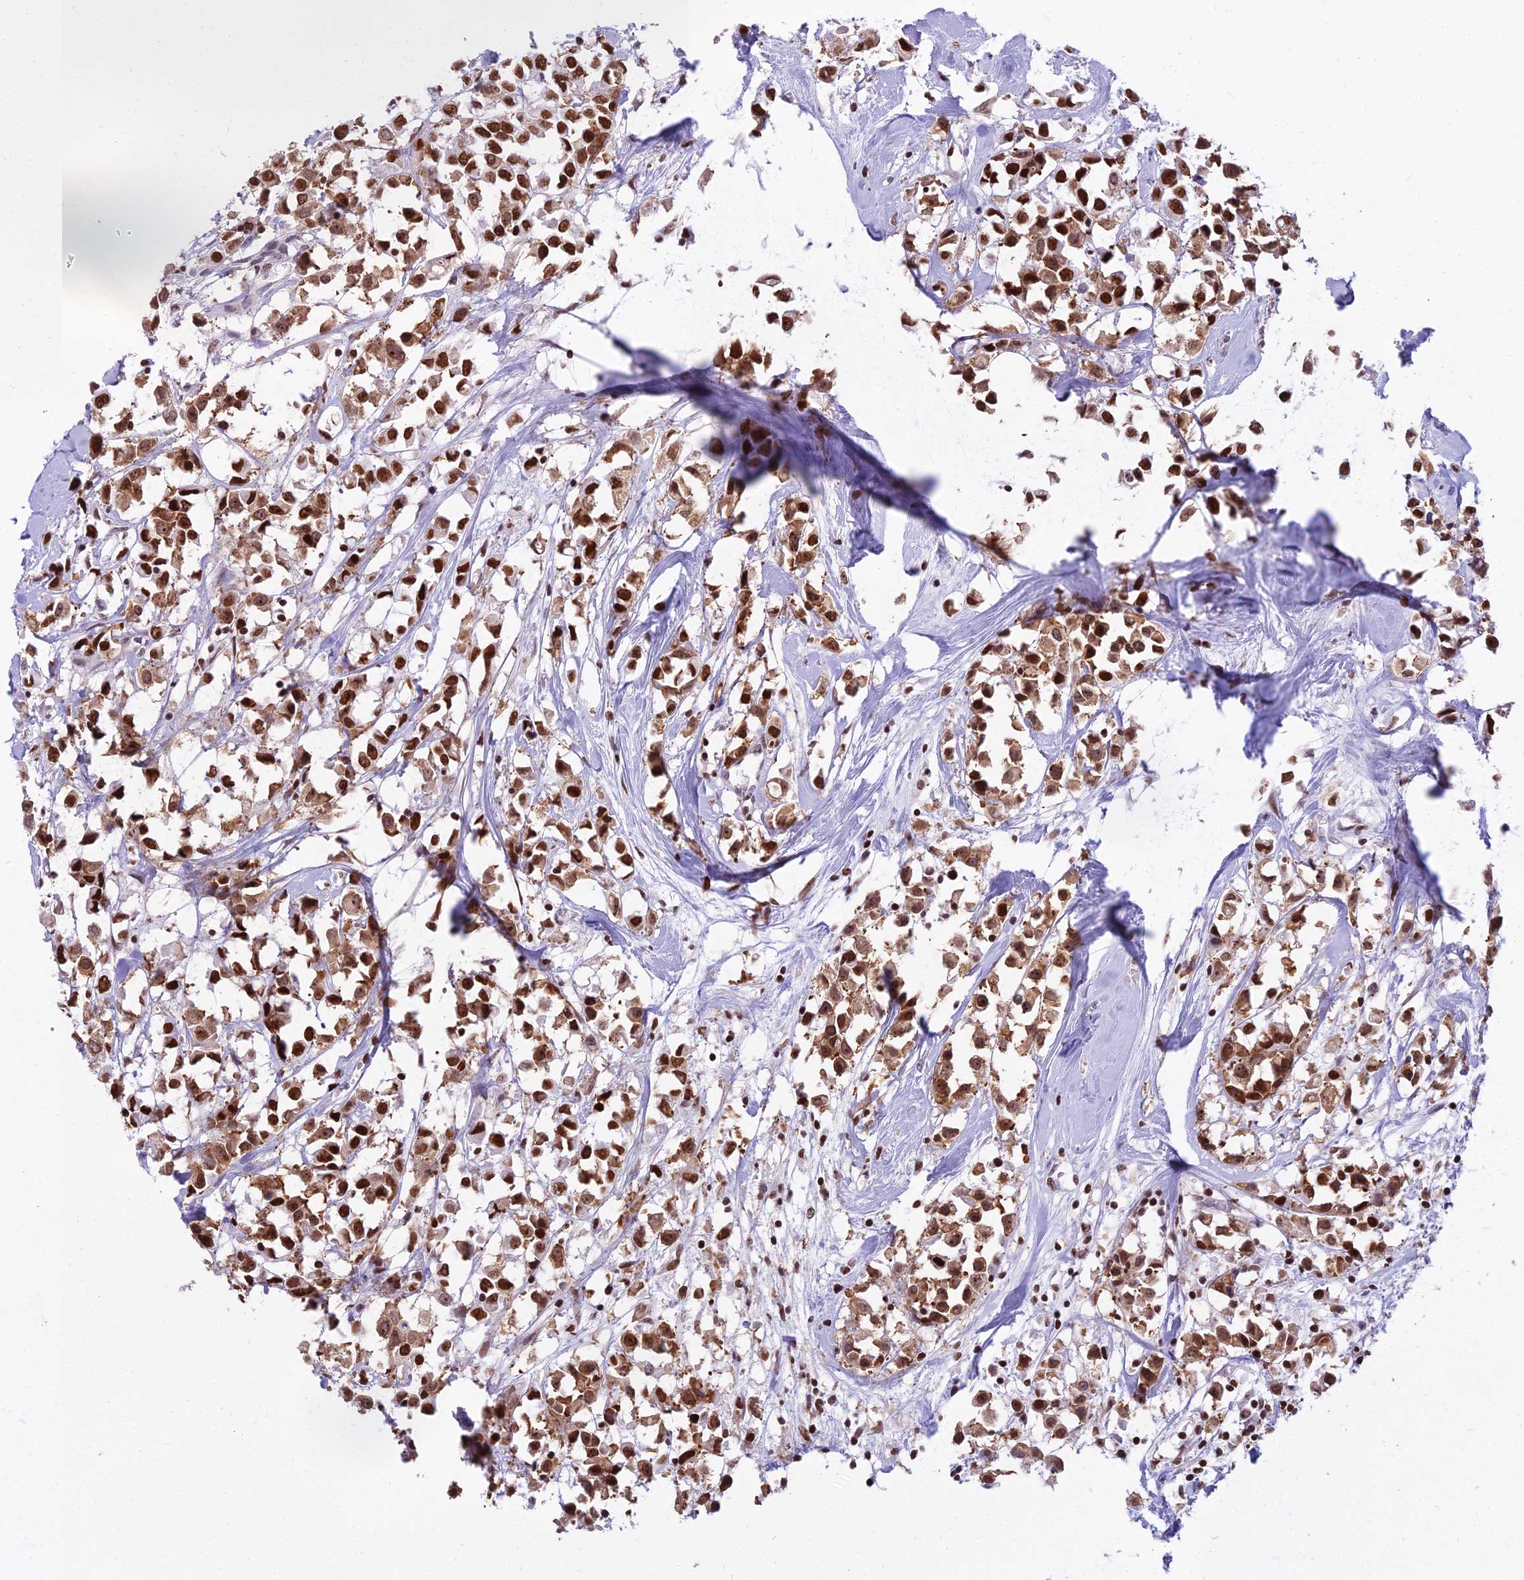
{"staining": {"intensity": "strong", "quantity": ">75%", "location": "nuclear"}, "tissue": "breast cancer", "cell_type": "Tumor cells", "image_type": "cancer", "snomed": [{"axis": "morphology", "description": "Duct carcinoma"}, {"axis": "topography", "description": "Breast"}], "caption": "Brown immunohistochemical staining in human breast cancer (intraductal carcinoma) displays strong nuclear expression in approximately >75% of tumor cells.", "gene": "PARP1", "patient": {"sex": "female", "age": 61}}